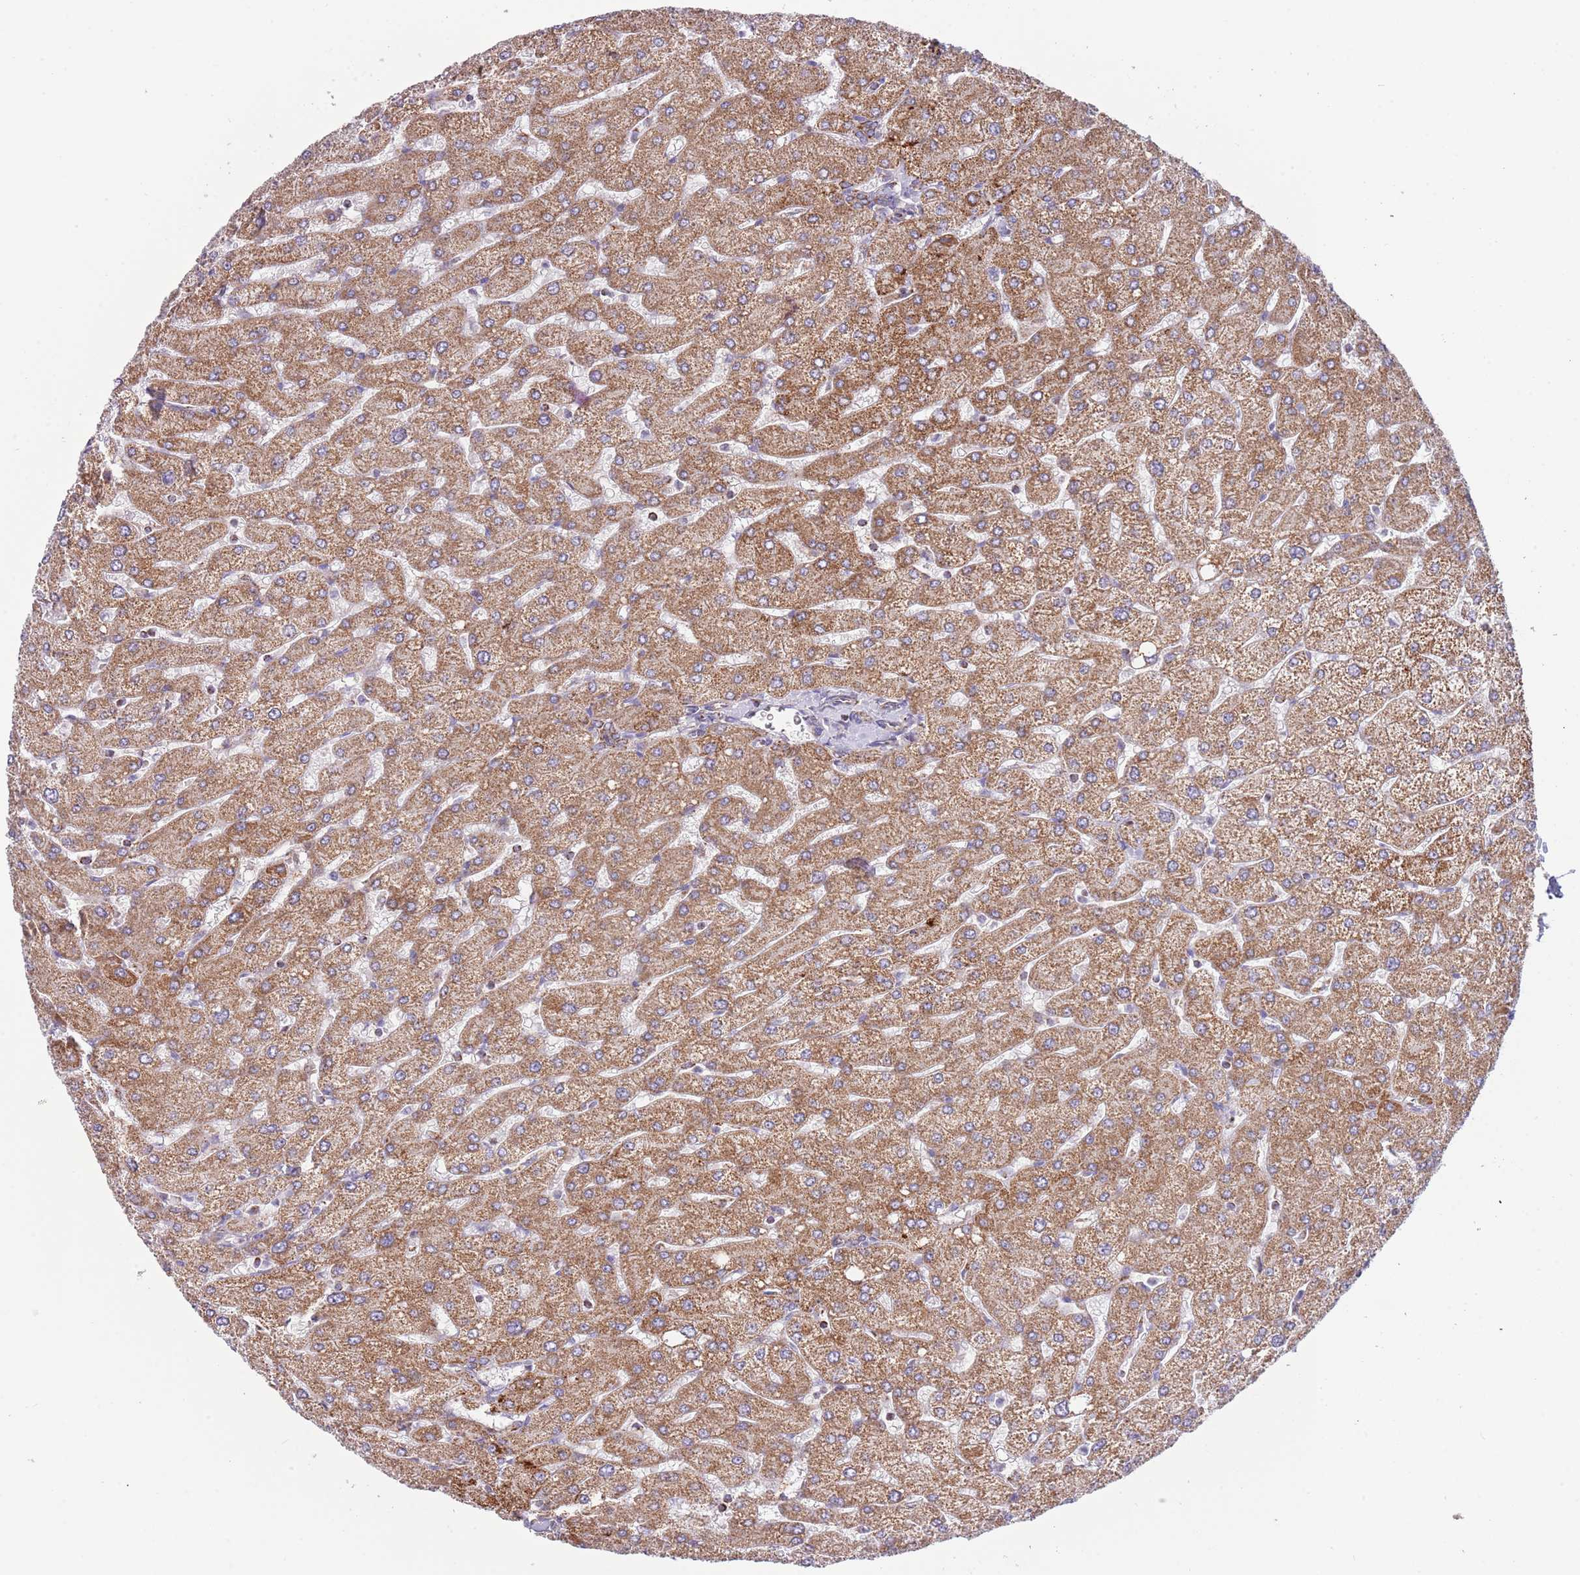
{"staining": {"intensity": "weak", "quantity": "<25%", "location": "cytoplasmic/membranous"}, "tissue": "liver", "cell_type": "Cholangiocytes", "image_type": "normal", "snomed": [{"axis": "morphology", "description": "Normal tissue, NOS"}, {"axis": "topography", "description": "Liver"}], "caption": "DAB (3,3'-diaminobenzidine) immunohistochemical staining of normal liver displays no significant positivity in cholangiocytes.", "gene": "LHX6", "patient": {"sex": "male", "age": 55}}